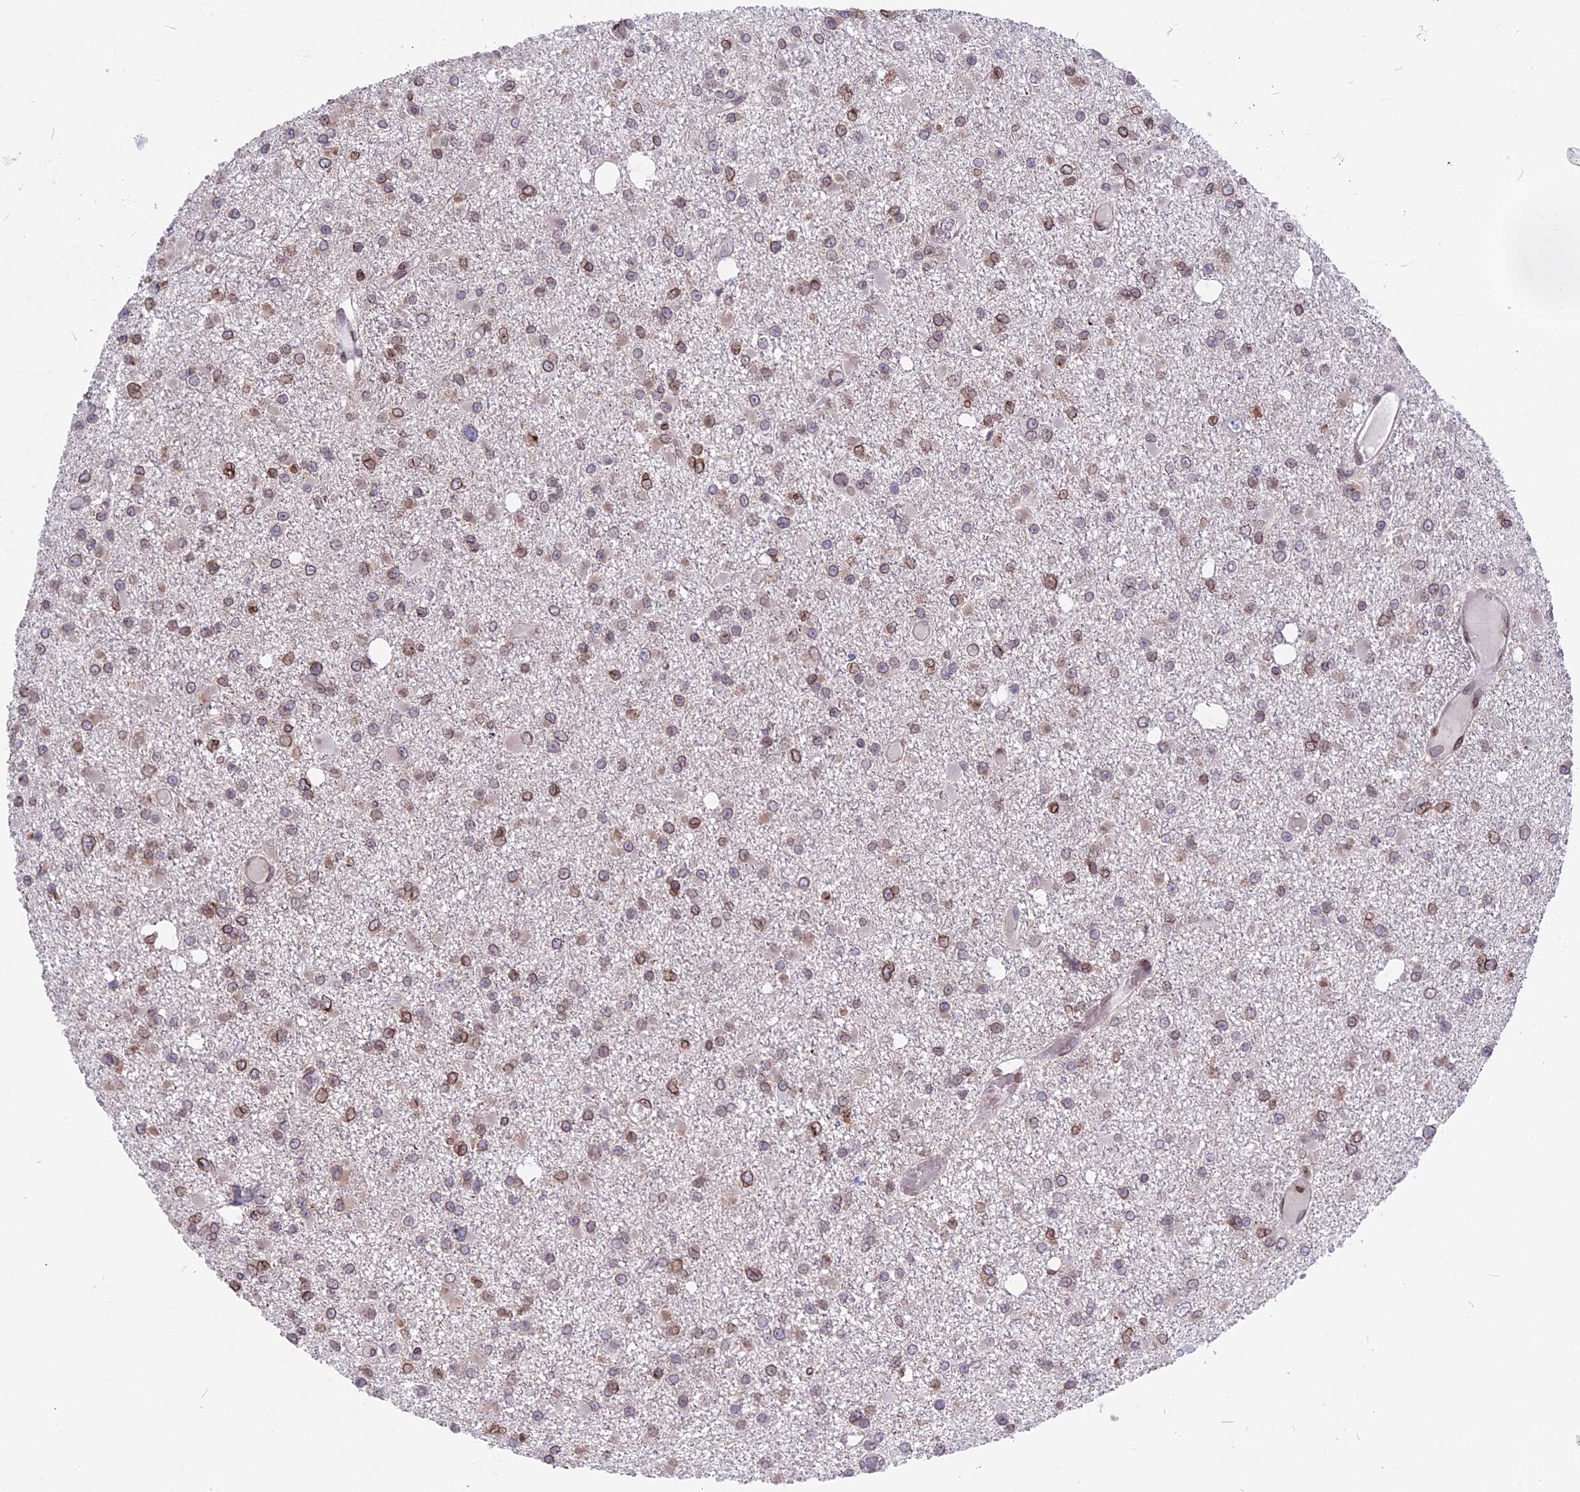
{"staining": {"intensity": "moderate", "quantity": ">75%", "location": "cytoplasmic/membranous,nuclear"}, "tissue": "glioma", "cell_type": "Tumor cells", "image_type": "cancer", "snomed": [{"axis": "morphology", "description": "Glioma, malignant, Low grade"}, {"axis": "topography", "description": "Brain"}], "caption": "Glioma tissue demonstrates moderate cytoplasmic/membranous and nuclear expression in about >75% of tumor cells, visualized by immunohistochemistry.", "gene": "PTCHD4", "patient": {"sex": "female", "age": 22}}